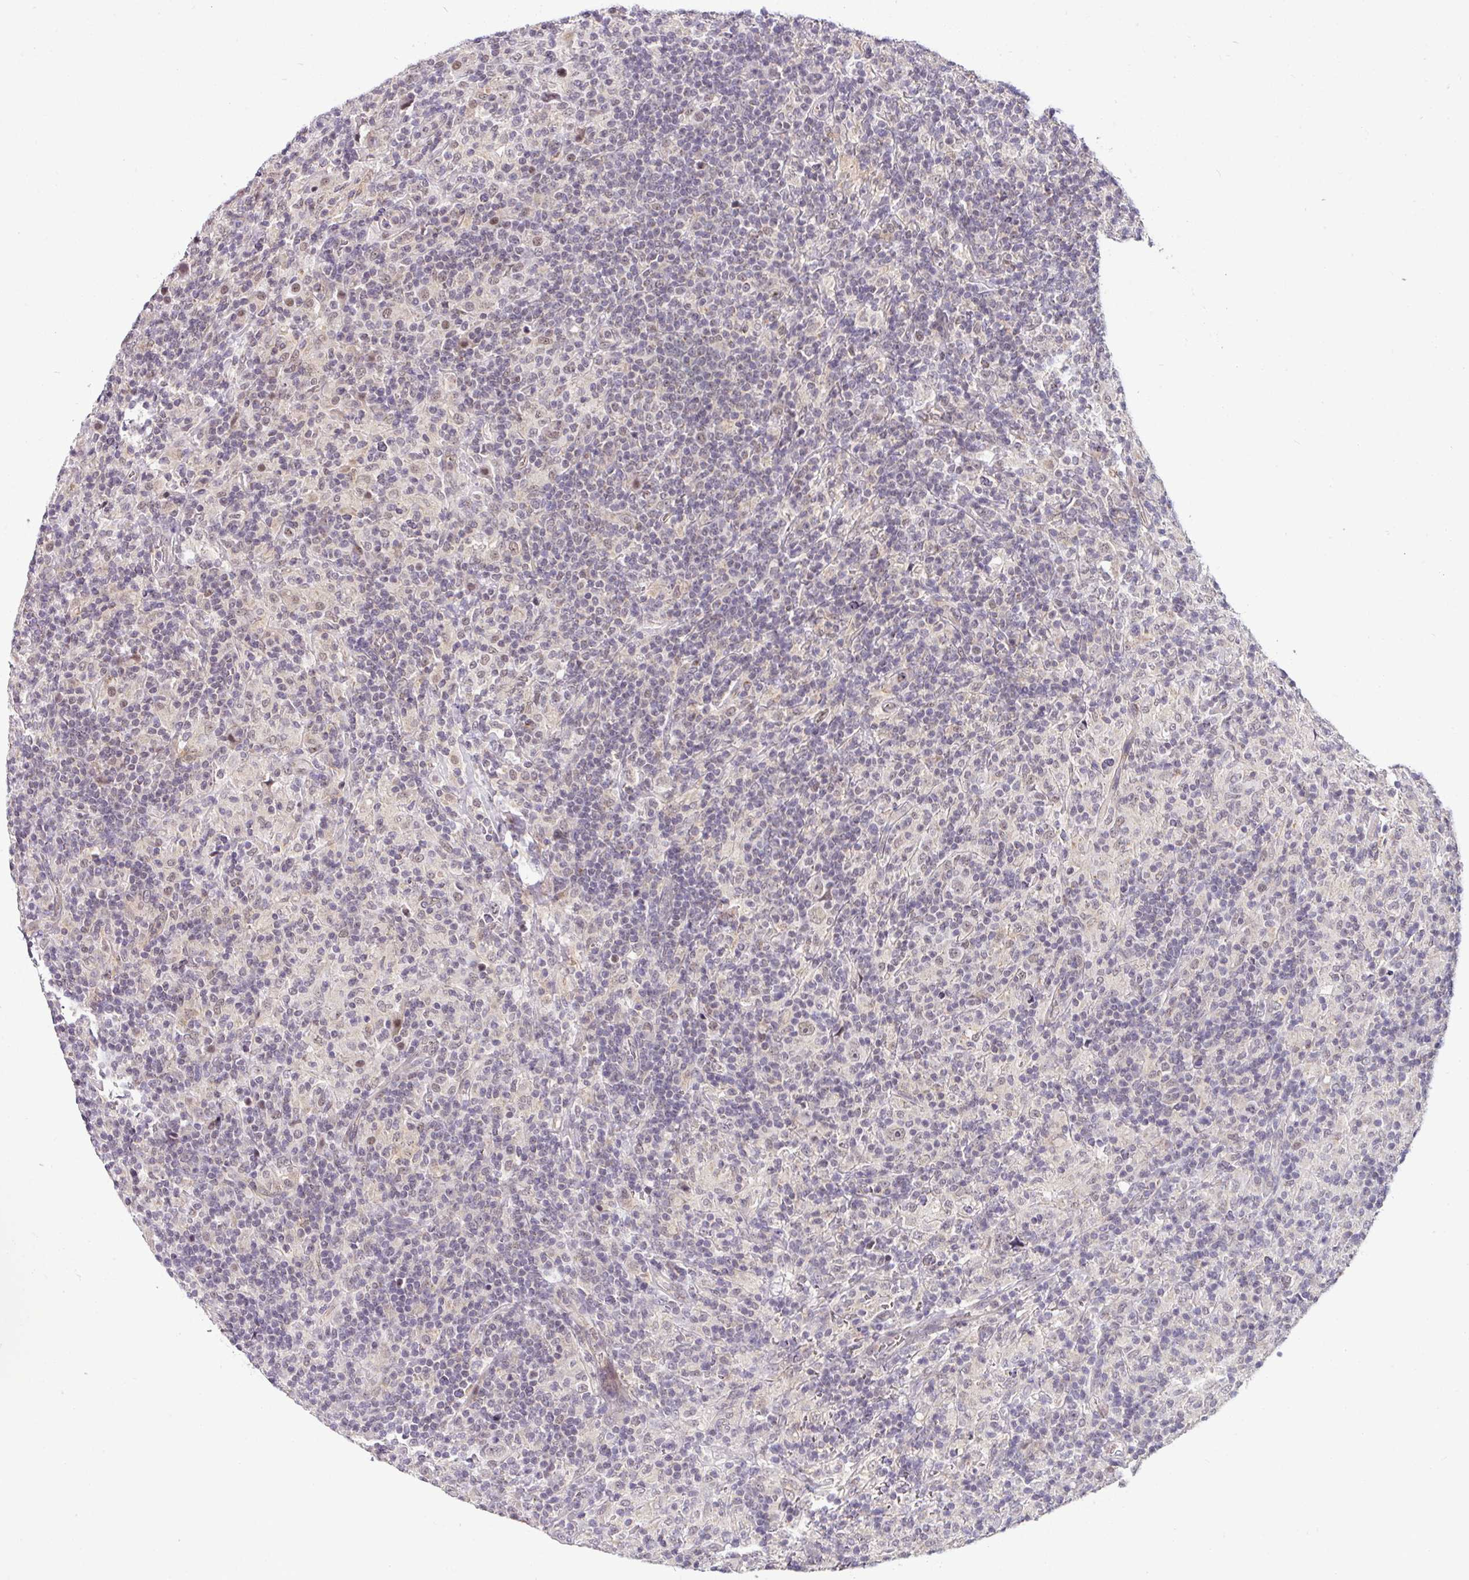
{"staining": {"intensity": "negative", "quantity": "none", "location": "none"}, "tissue": "lymphoma", "cell_type": "Tumor cells", "image_type": "cancer", "snomed": [{"axis": "morphology", "description": "Hodgkin's disease, NOS"}, {"axis": "topography", "description": "Lymph node"}], "caption": "Micrograph shows no protein expression in tumor cells of lymphoma tissue.", "gene": "NAPSA", "patient": {"sex": "male", "age": 70}}